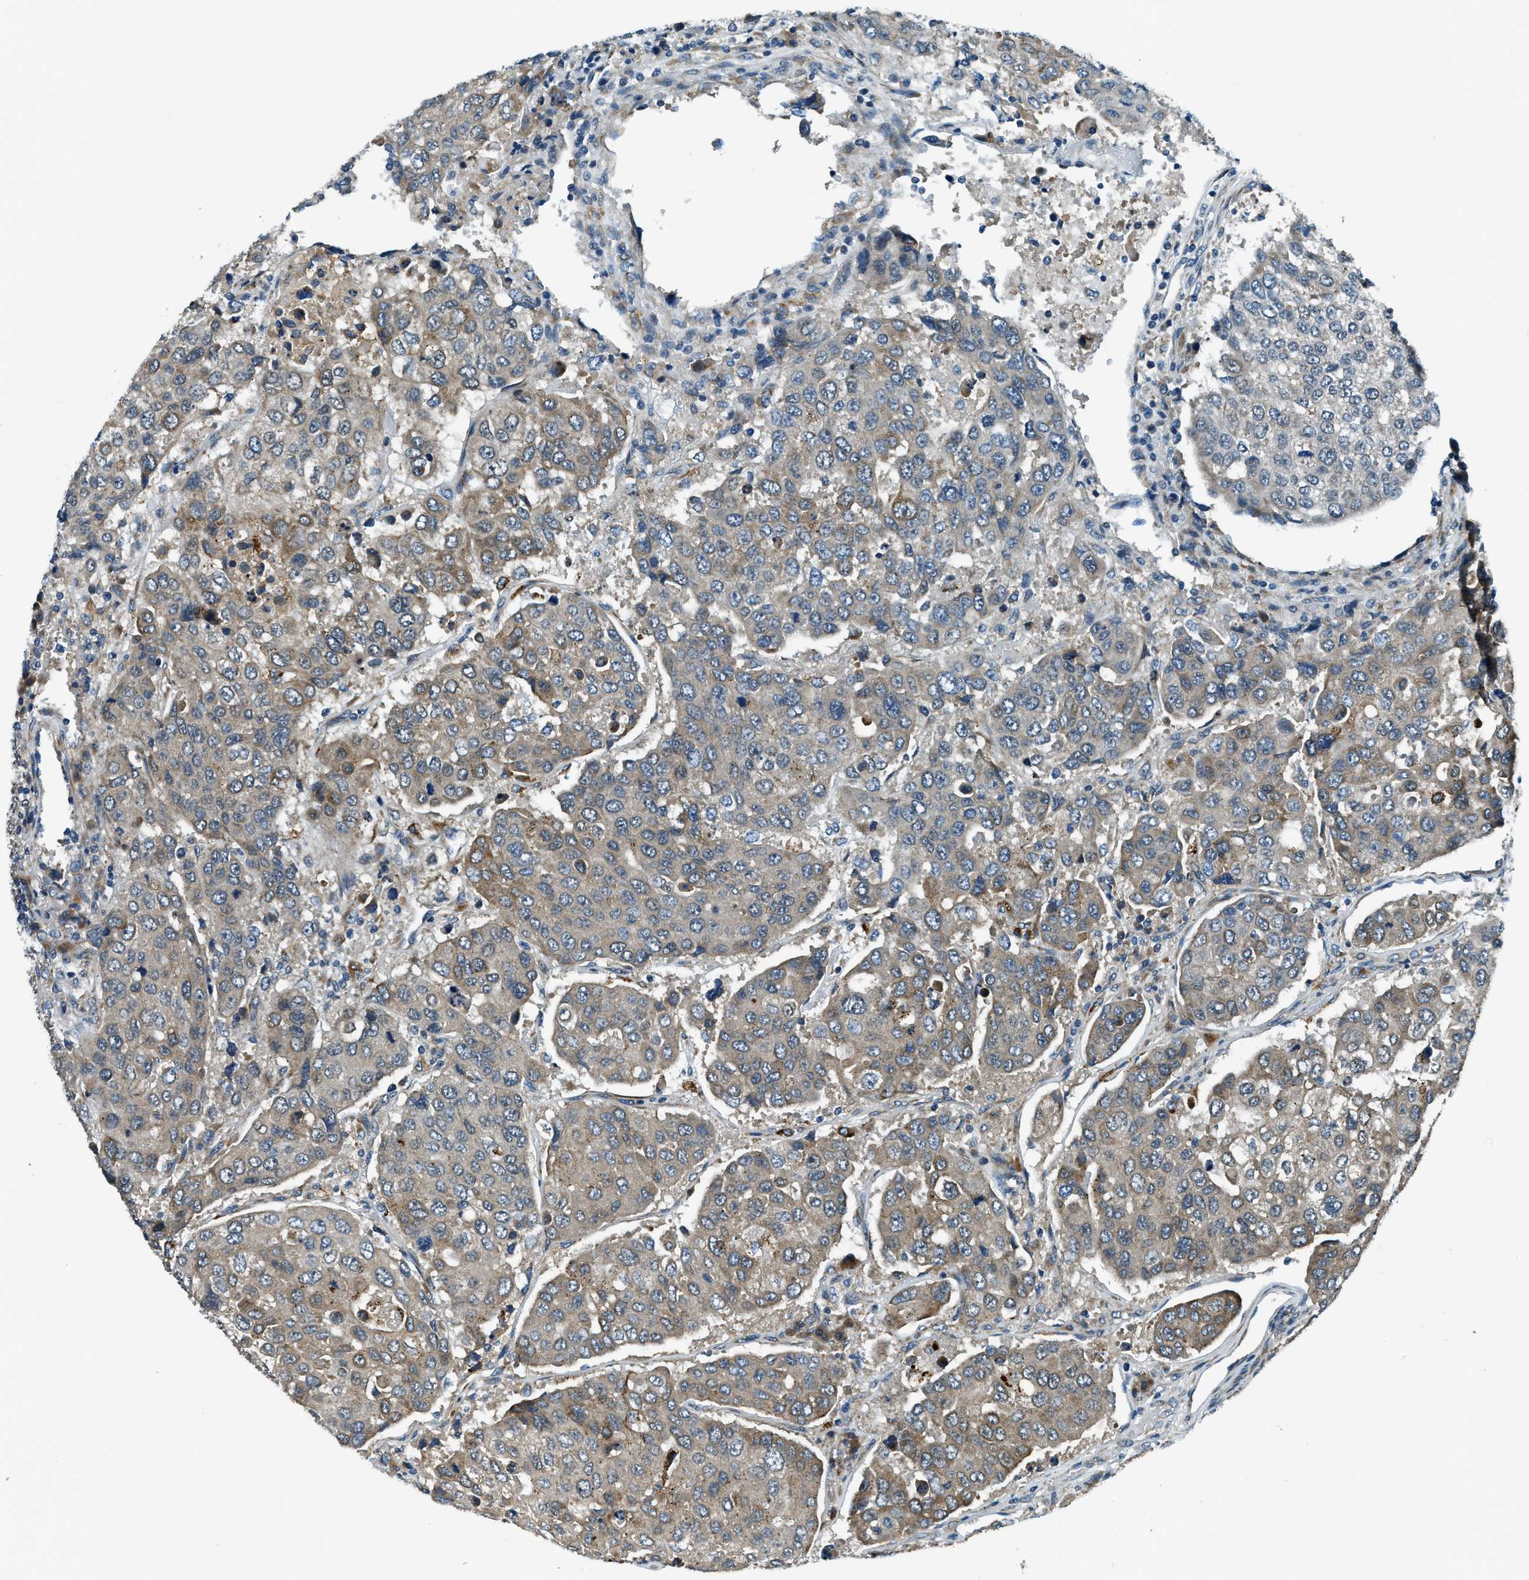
{"staining": {"intensity": "weak", "quantity": "25%-75%", "location": "cytoplasmic/membranous"}, "tissue": "urothelial cancer", "cell_type": "Tumor cells", "image_type": "cancer", "snomed": [{"axis": "morphology", "description": "Urothelial carcinoma, High grade"}, {"axis": "topography", "description": "Lymph node"}, {"axis": "topography", "description": "Urinary bladder"}], "caption": "Protein expression analysis of human urothelial cancer reveals weak cytoplasmic/membranous expression in approximately 25%-75% of tumor cells. (DAB (3,3'-diaminobenzidine) IHC, brown staining for protein, blue staining for nuclei).", "gene": "GINM1", "patient": {"sex": "male", "age": 51}}